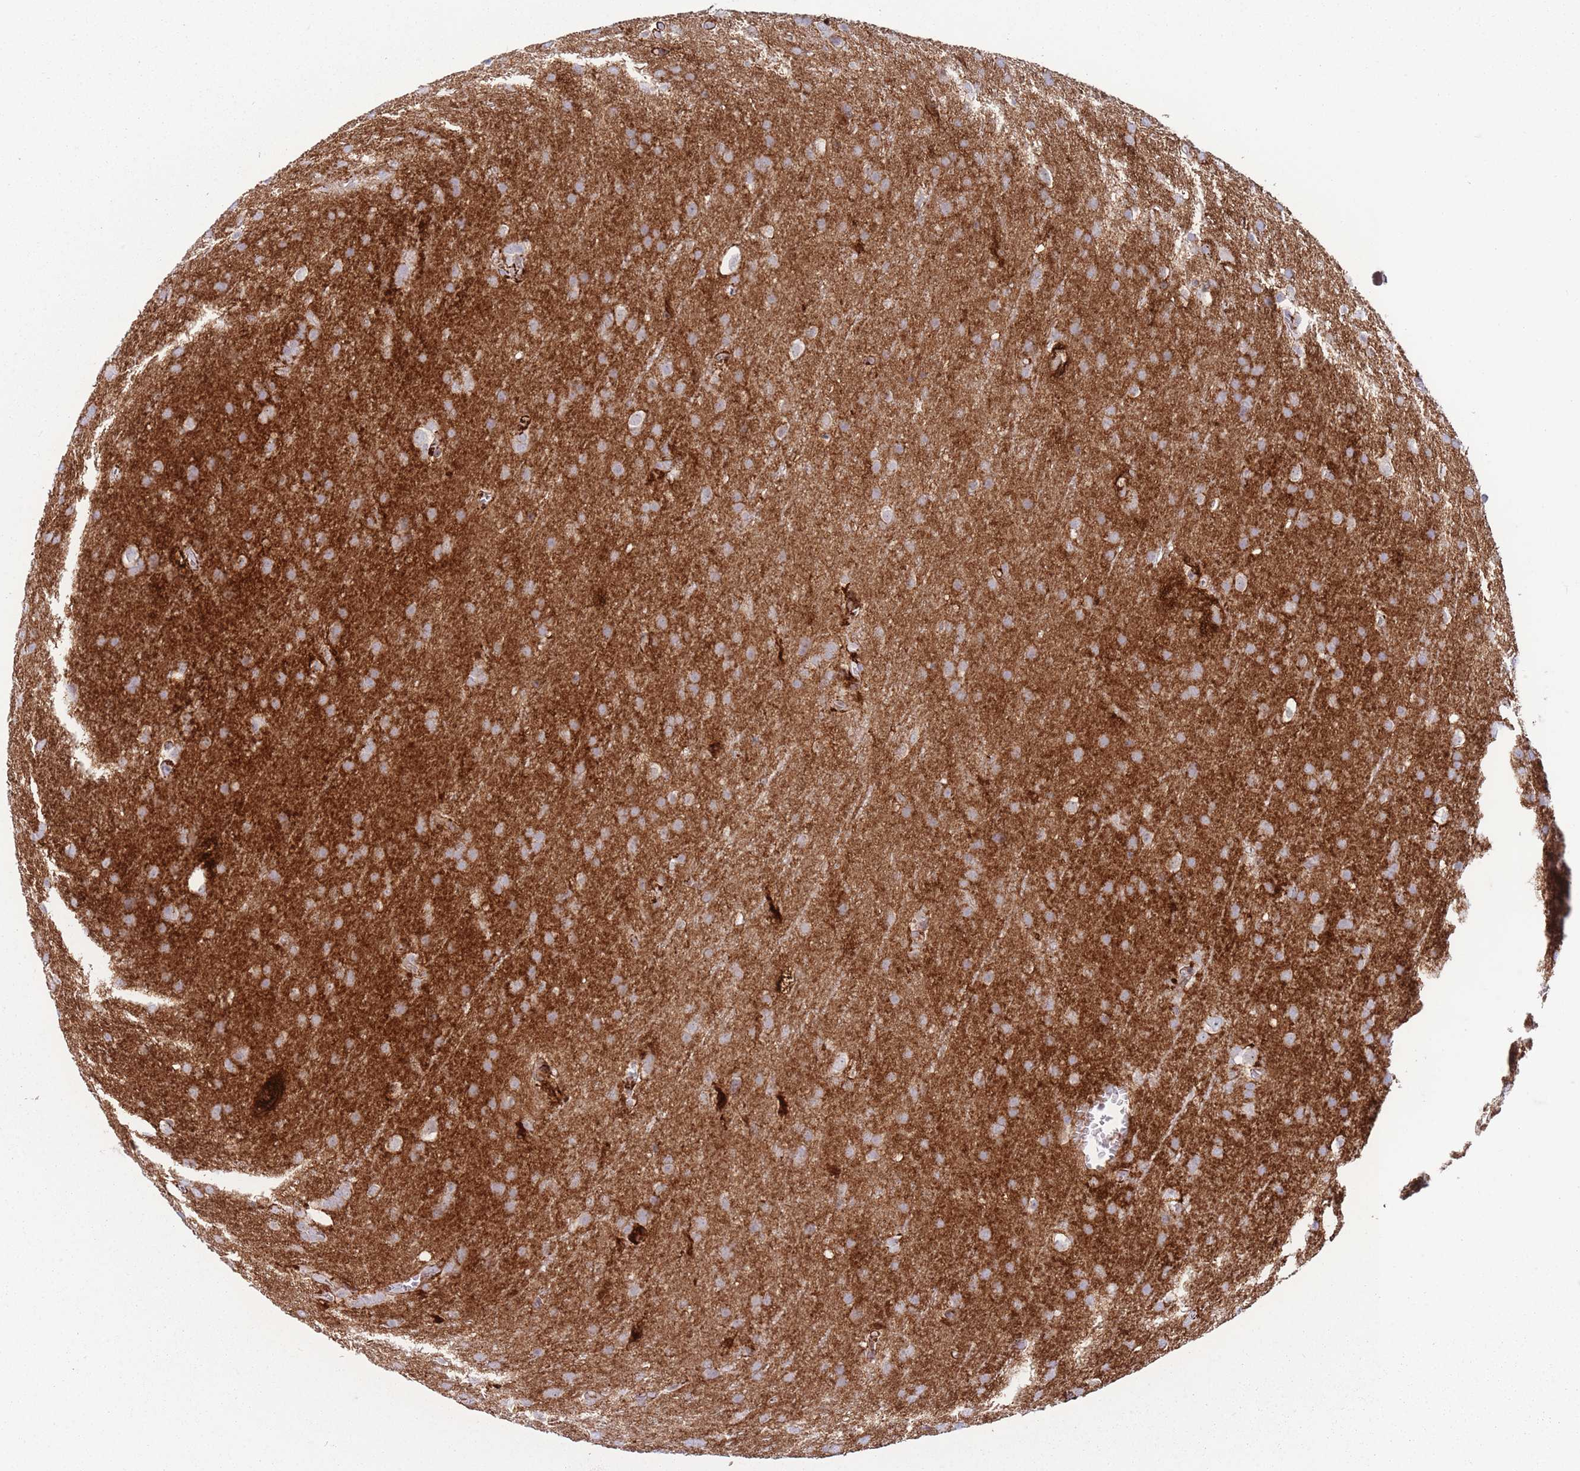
{"staining": {"intensity": "negative", "quantity": "none", "location": "none"}, "tissue": "glioma", "cell_type": "Tumor cells", "image_type": "cancer", "snomed": [{"axis": "morphology", "description": "Glioma, malignant, Low grade"}, {"axis": "topography", "description": "Brain"}], "caption": "High magnification brightfield microscopy of malignant low-grade glioma stained with DAB (3,3'-diaminobenzidine) (brown) and counterstained with hematoxylin (blue): tumor cells show no significant expression.", "gene": "PAIP2B", "patient": {"sex": "female", "age": 32}}